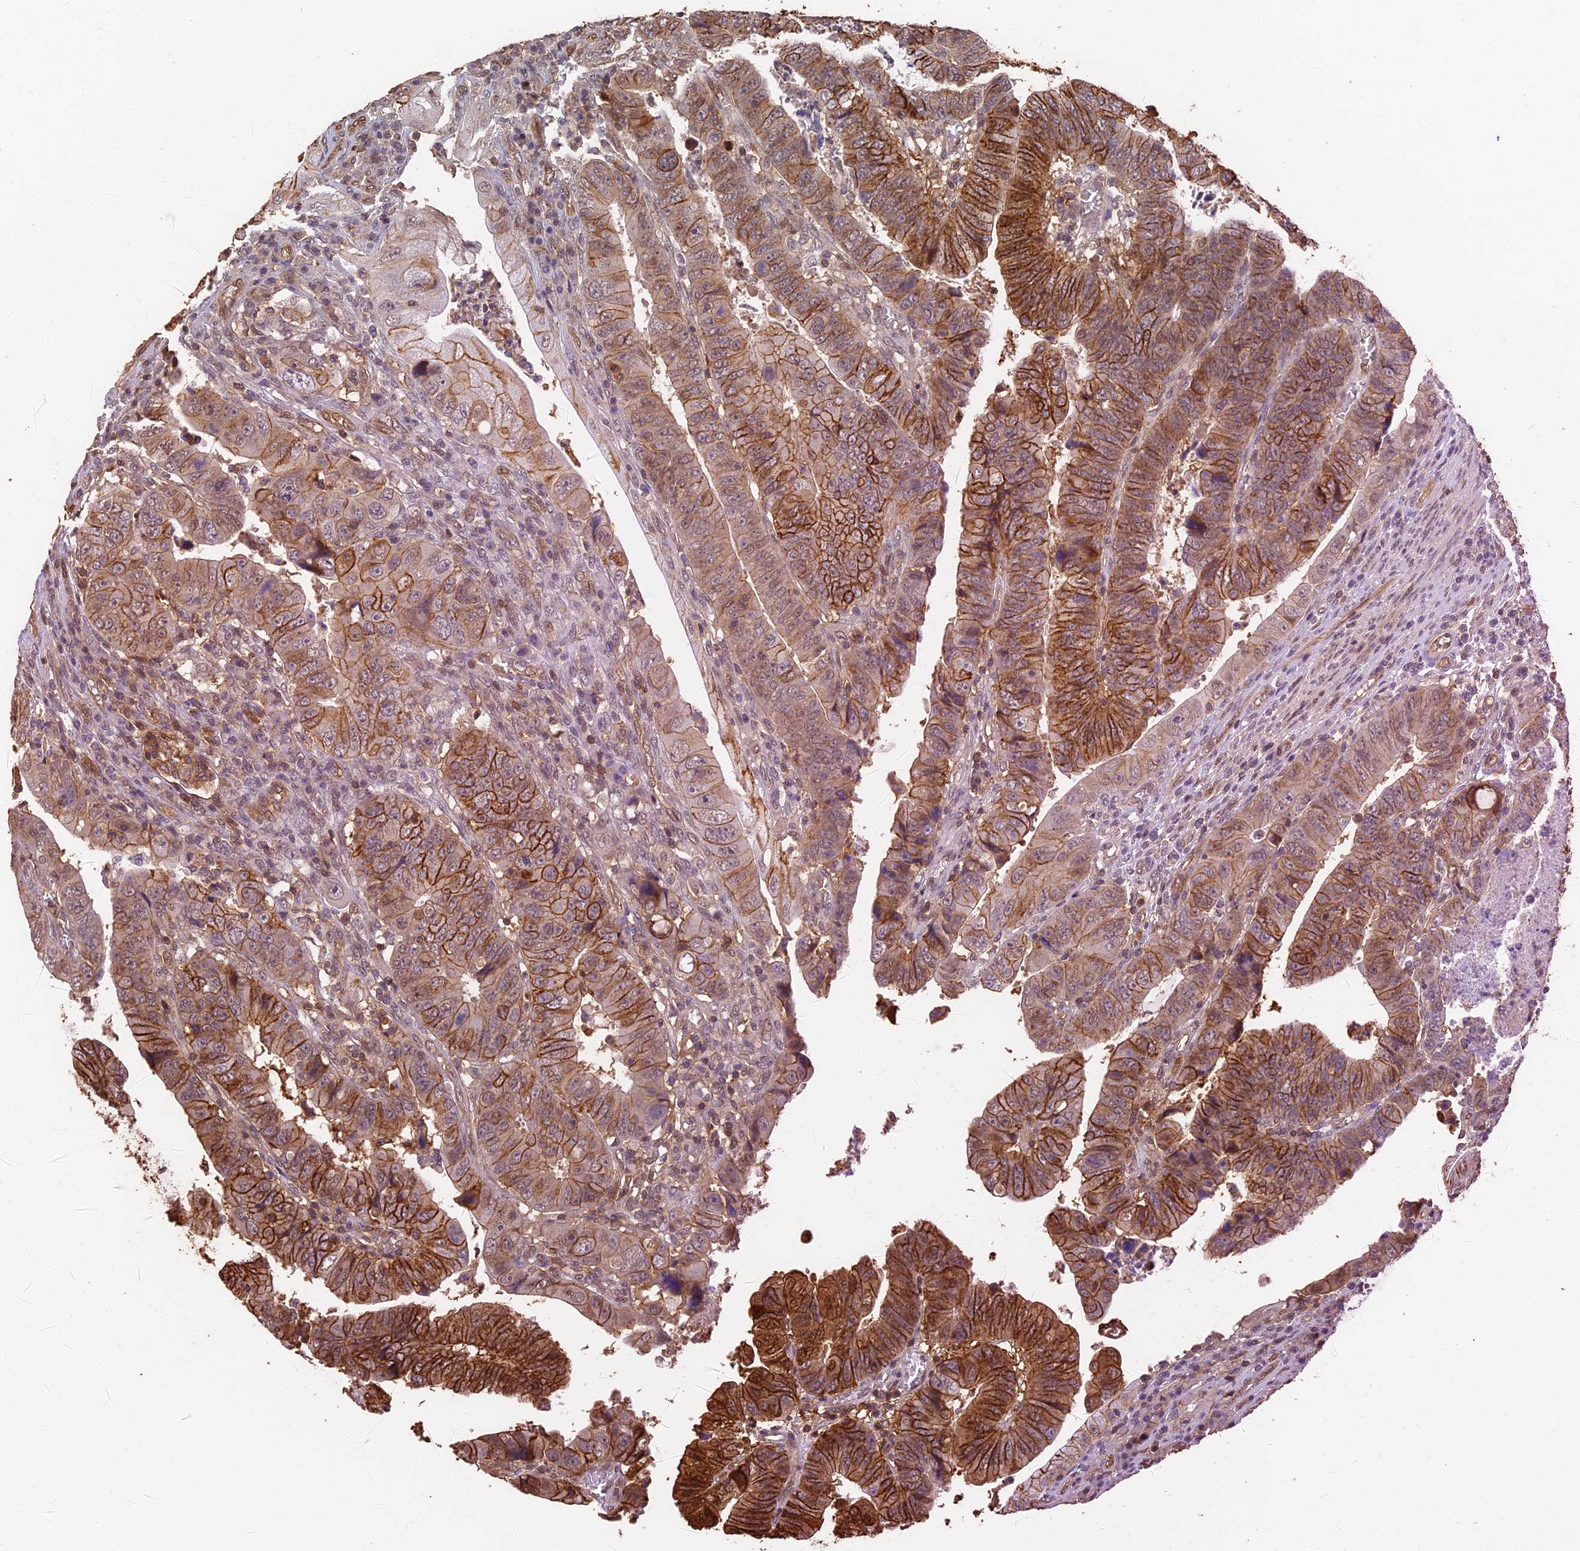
{"staining": {"intensity": "strong", "quantity": ">75%", "location": "cytoplasmic/membranous"}, "tissue": "colorectal cancer", "cell_type": "Tumor cells", "image_type": "cancer", "snomed": [{"axis": "morphology", "description": "Normal tissue, NOS"}, {"axis": "morphology", "description": "Adenocarcinoma, NOS"}, {"axis": "topography", "description": "Rectum"}], "caption": "Protein staining by IHC exhibits strong cytoplasmic/membranous positivity in approximately >75% of tumor cells in colorectal adenocarcinoma. Ihc stains the protein in brown and the nuclei are stained blue.", "gene": "LRRN3", "patient": {"sex": "female", "age": 65}}